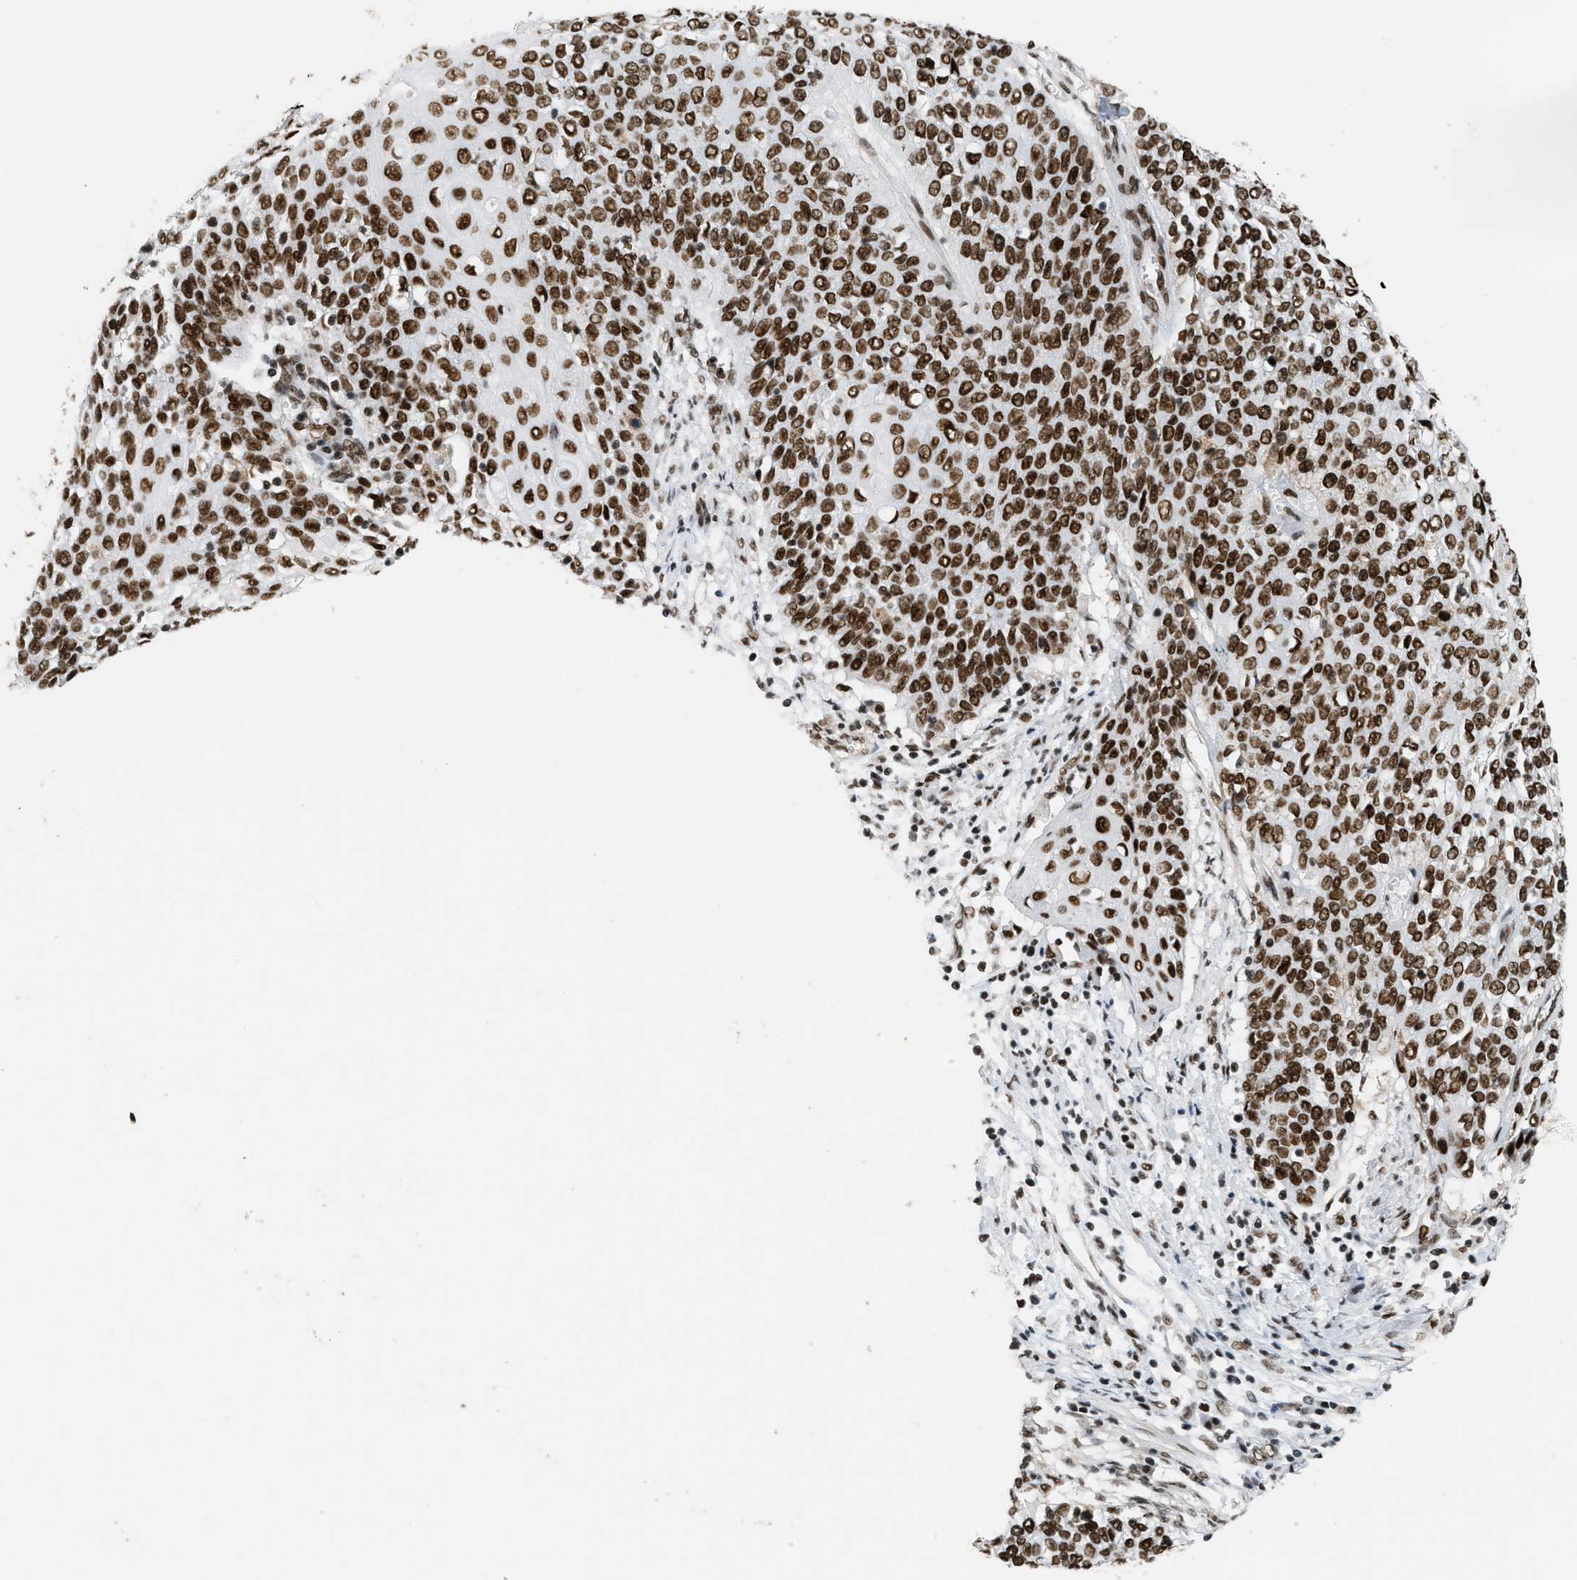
{"staining": {"intensity": "strong", "quantity": ">75%", "location": "nuclear"}, "tissue": "cervical cancer", "cell_type": "Tumor cells", "image_type": "cancer", "snomed": [{"axis": "morphology", "description": "Squamous cell carcinoma, NOS"}, {"axis": "topography", "description": "Cervix"}], "caption": "Cervical cancer stained for a protein reveals strong nuclear positivity in tumor cells.", "gene": "SMARCB1", "patient": {"sex": "female", "age": 39}}